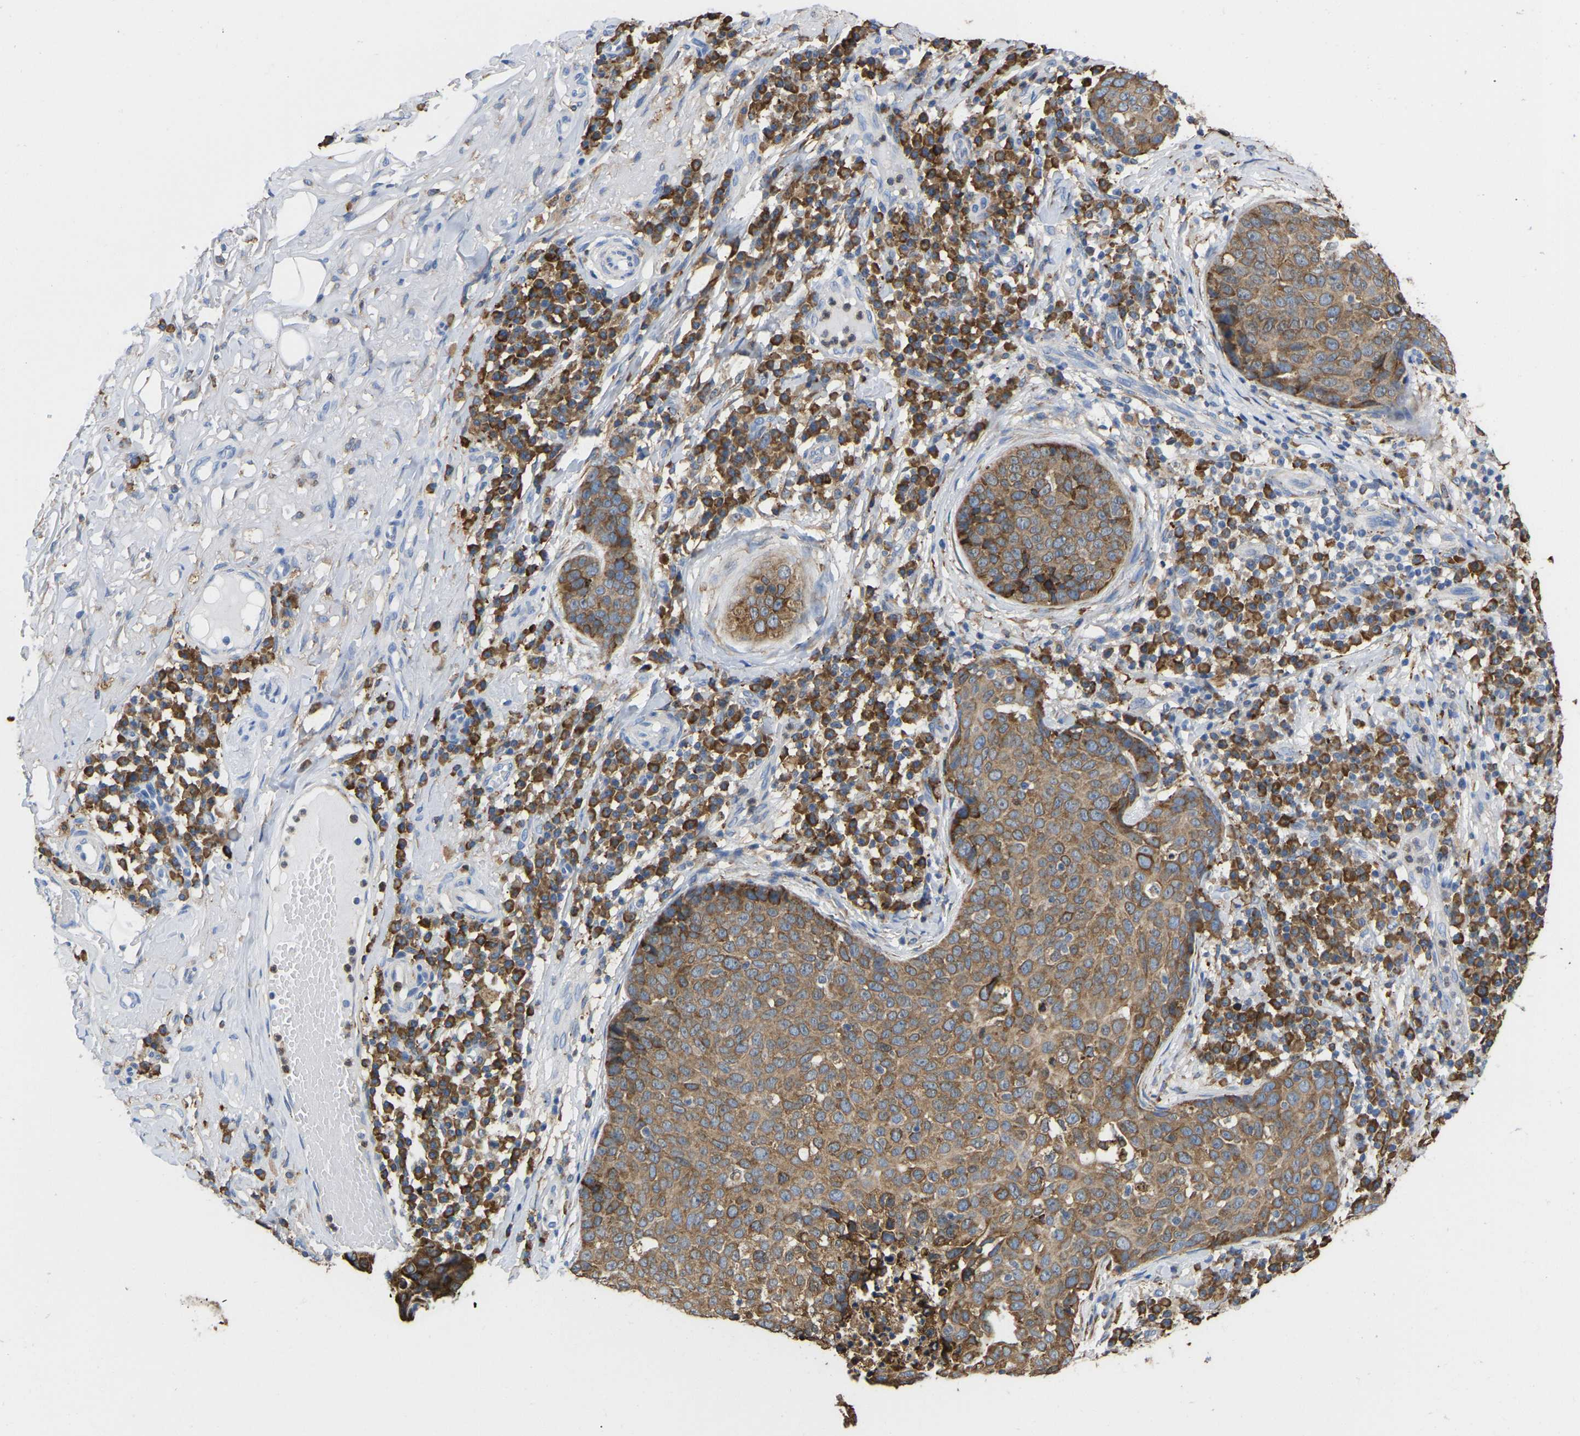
{"staining": {"intensity": "moderate", "quantity": ">75%", "location": "cytoplasmic/membranous"}, "tissue": "skin cancer", "cell_type": "Tumor cells", "image_type": "cancer", "snomed": [{"axis": "morphology", "description": "Squamous cell carcinoma in situ, NOS"}, {"axis": "morphology", "description": "Squamous cell carcinoma, NOS"}, {"axis": "topography", "description": "Skin"}], "caption": "Protein positivity by IHC shows moderate cytoplasmic/membranous expression in approximately >75% of tumor cells in skin cancer. Using DAB (brown) and hematoxylin (blue) stains, captured at high magnification using brightfield microscopy.", "gene": "P4HB", "patient": {"sex": "male", "age": 93}}